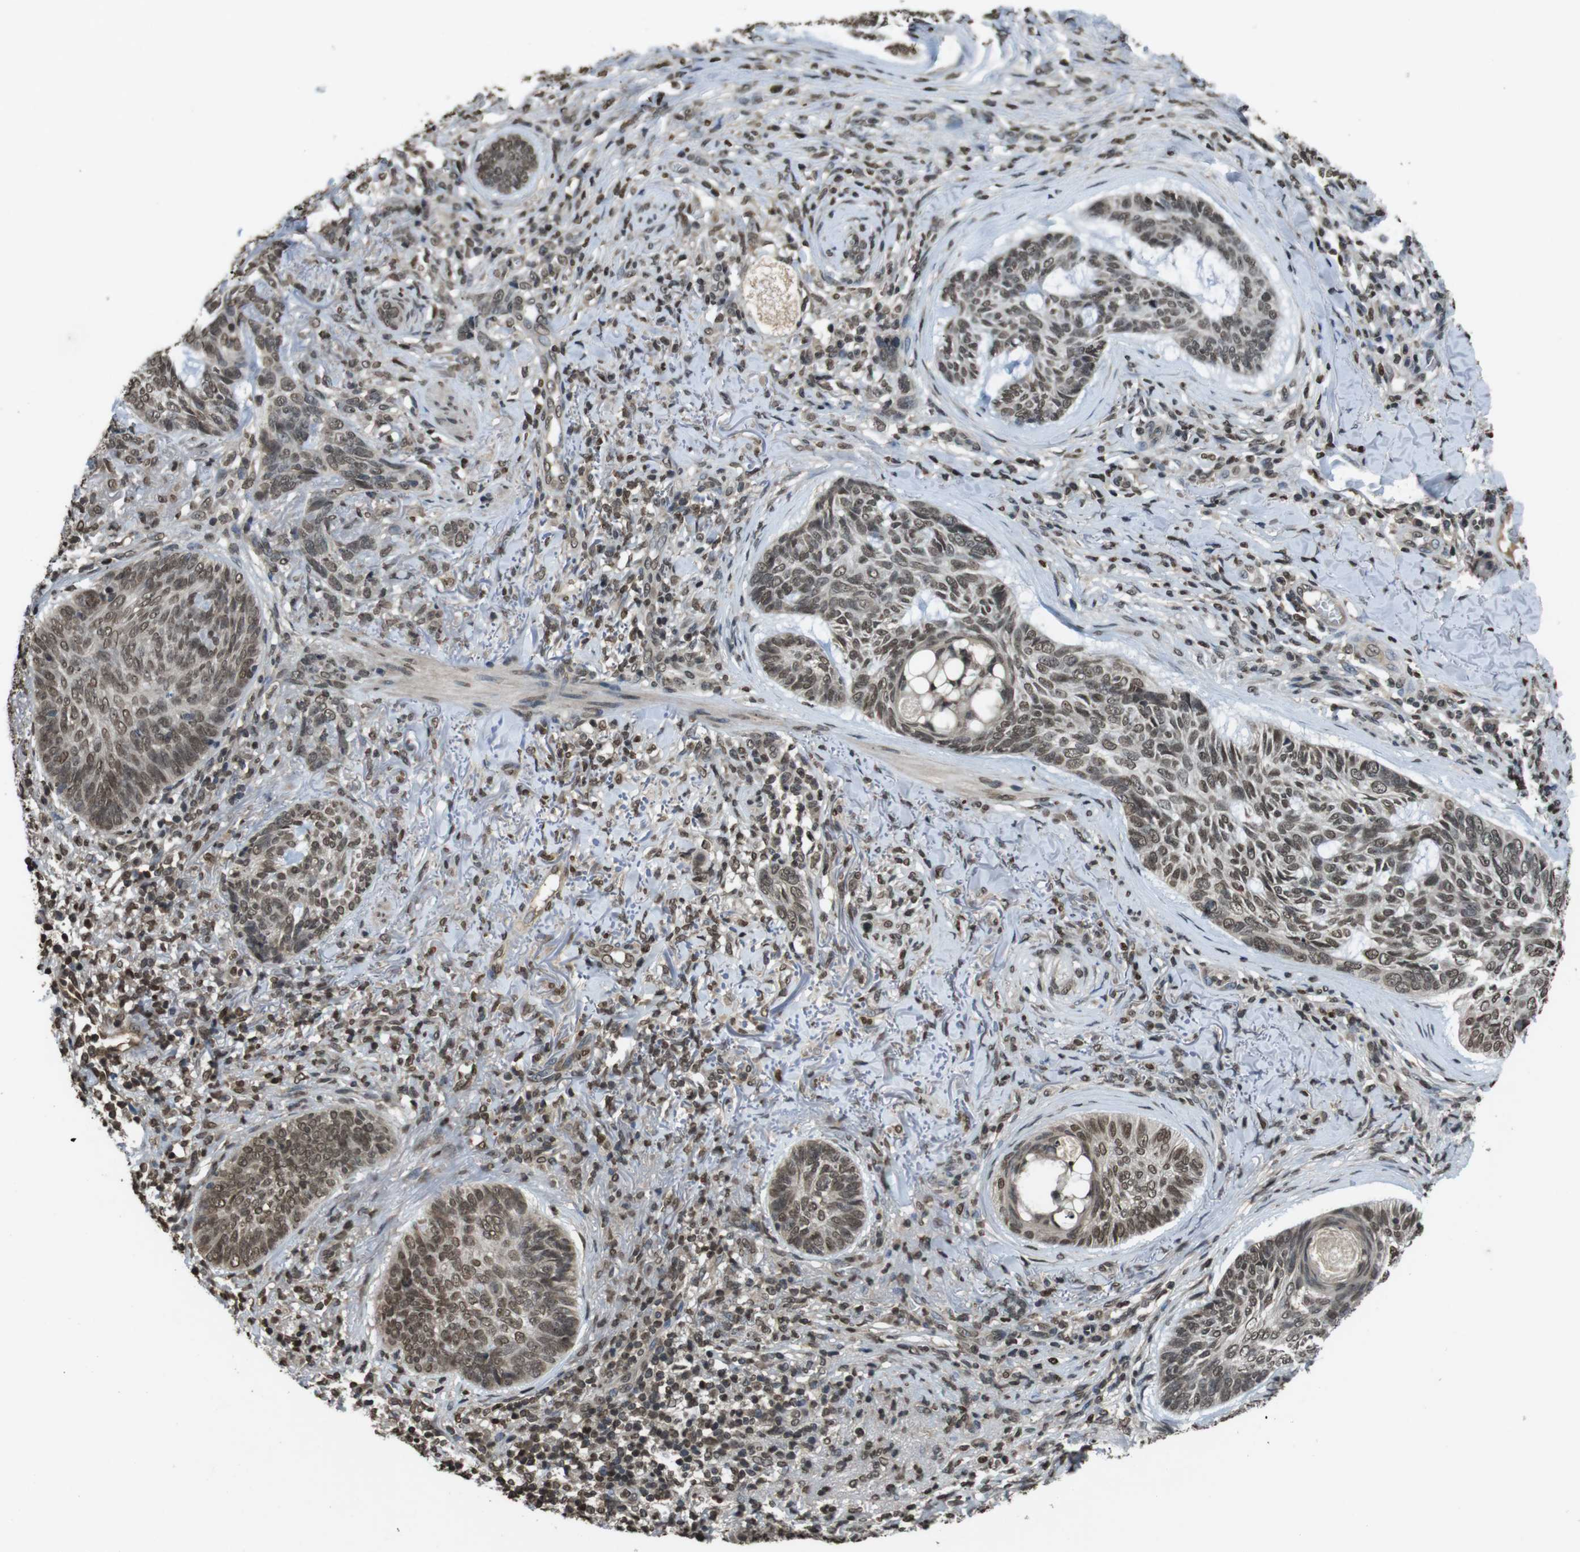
{"staining": {"intensity": "moderate", "quantity": ">75%", "location": "nuclear"}, "tissue": "skin cancer", "cell_type": "Tumor cells", "image_type": "cancer", "snomed": [{"axis": "morphology", "description": "Basal cell carcinoma"}, {"axis": "topography", "description": "Skin"}], "caption": "Immunohistochemical staining of human basal cell carcinoma (skin) reveals medium levels of moderate nuclear protein positivity in about >75% of tumor cells. (DAB IHC with brightfield microscopy, high magnification).", "gene": "MAF", "patient": {"sex": "male", "age": 43}}